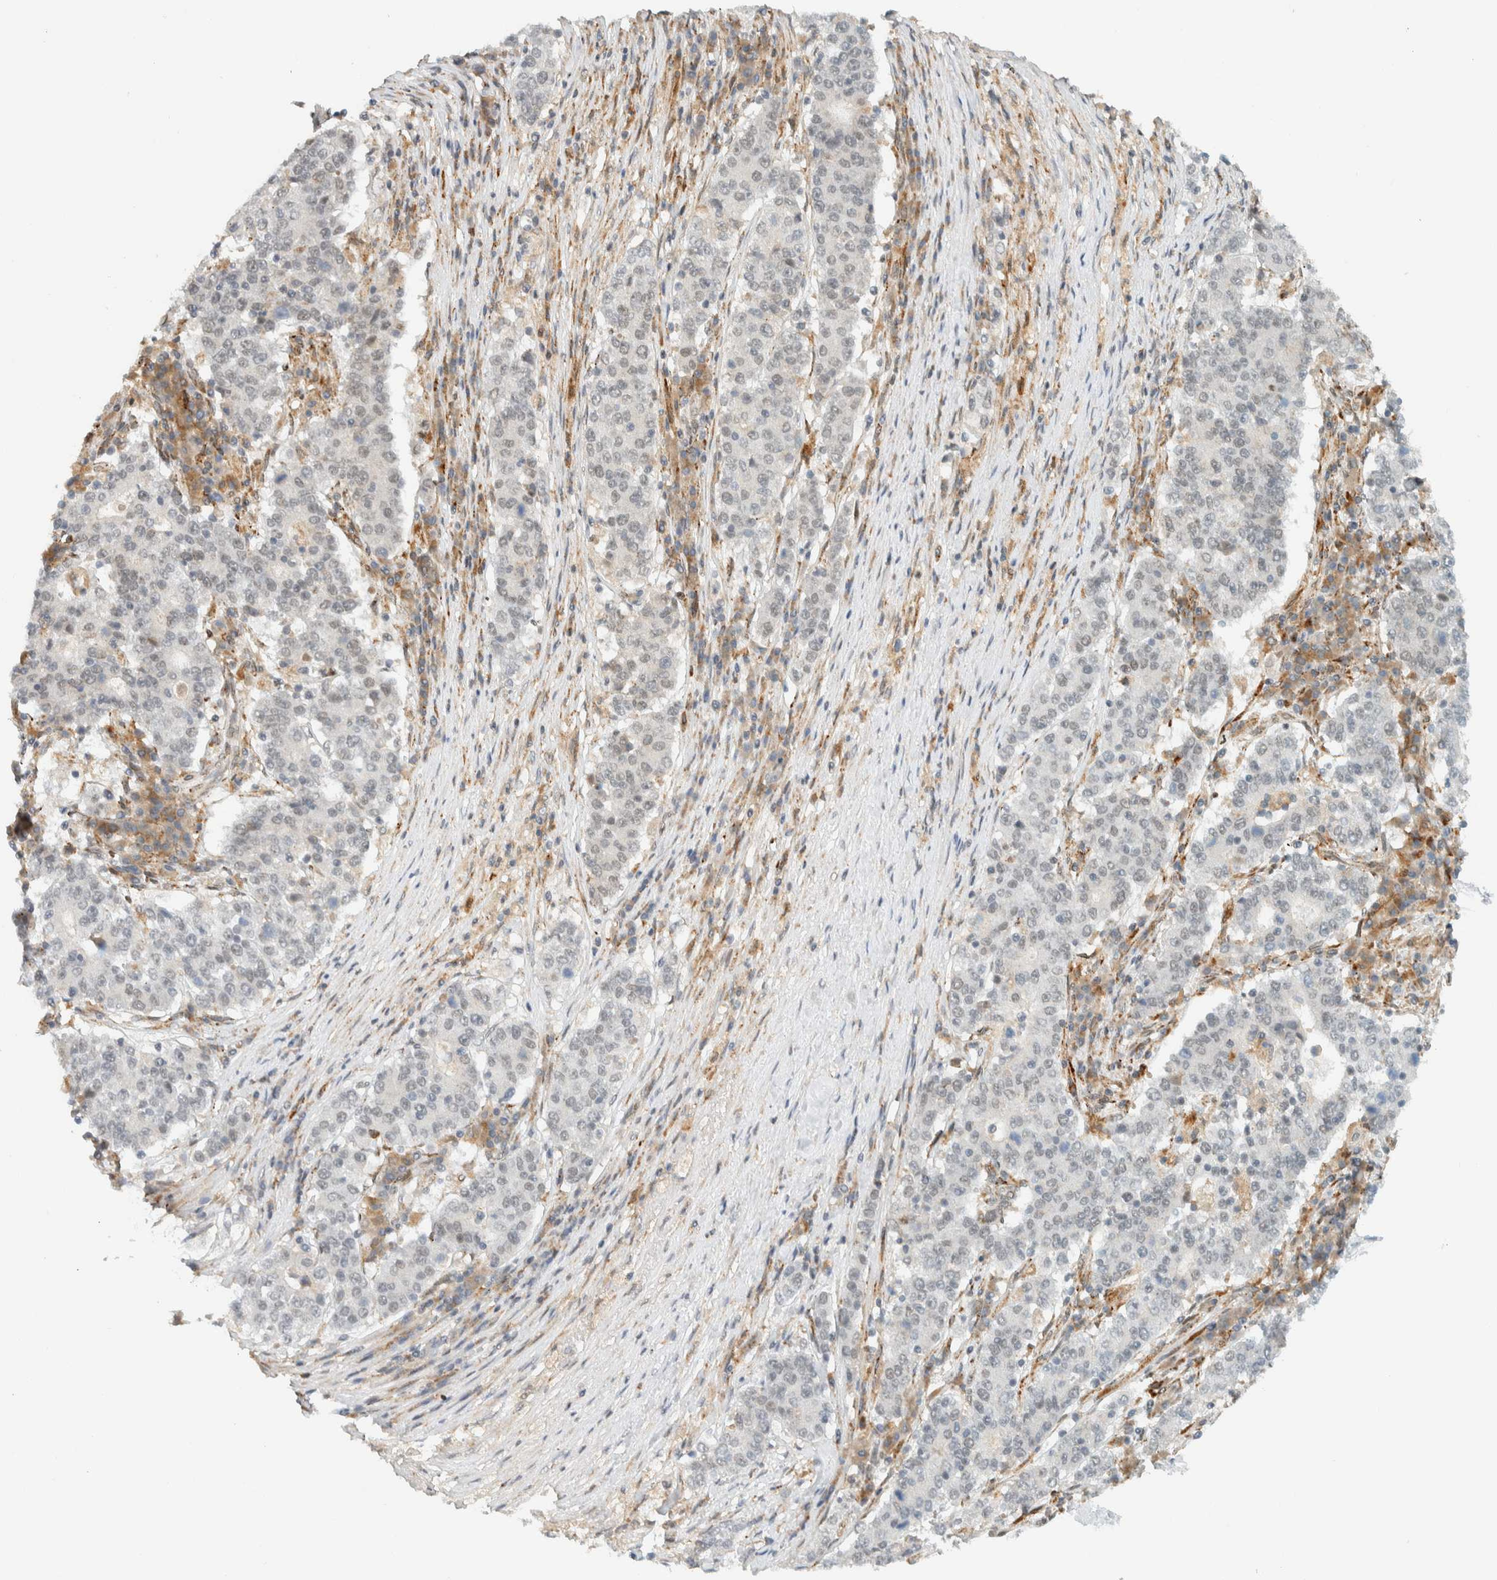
{"staining": {"intensity": "weak", "quantity": "<25%", "location": "nuclear"}, "tissue": "stomach cancer", "cell_type": "Tumor cells", "image_type": "cancer", "snomed": [{"axis": "morphology", "description": "Adenocarcinoma, NOS"}, {"axis": "topography", "description": "Stomach"}], "caption": "Immunohistochemistry photomicrograph of neoplastic tissue: human adenocarcinoma (stomach) stained with DAB shows no significant protein staining in tumor cells.", "gene": "ITPRID1", "patient": {"sex": "male", "age": 59}}